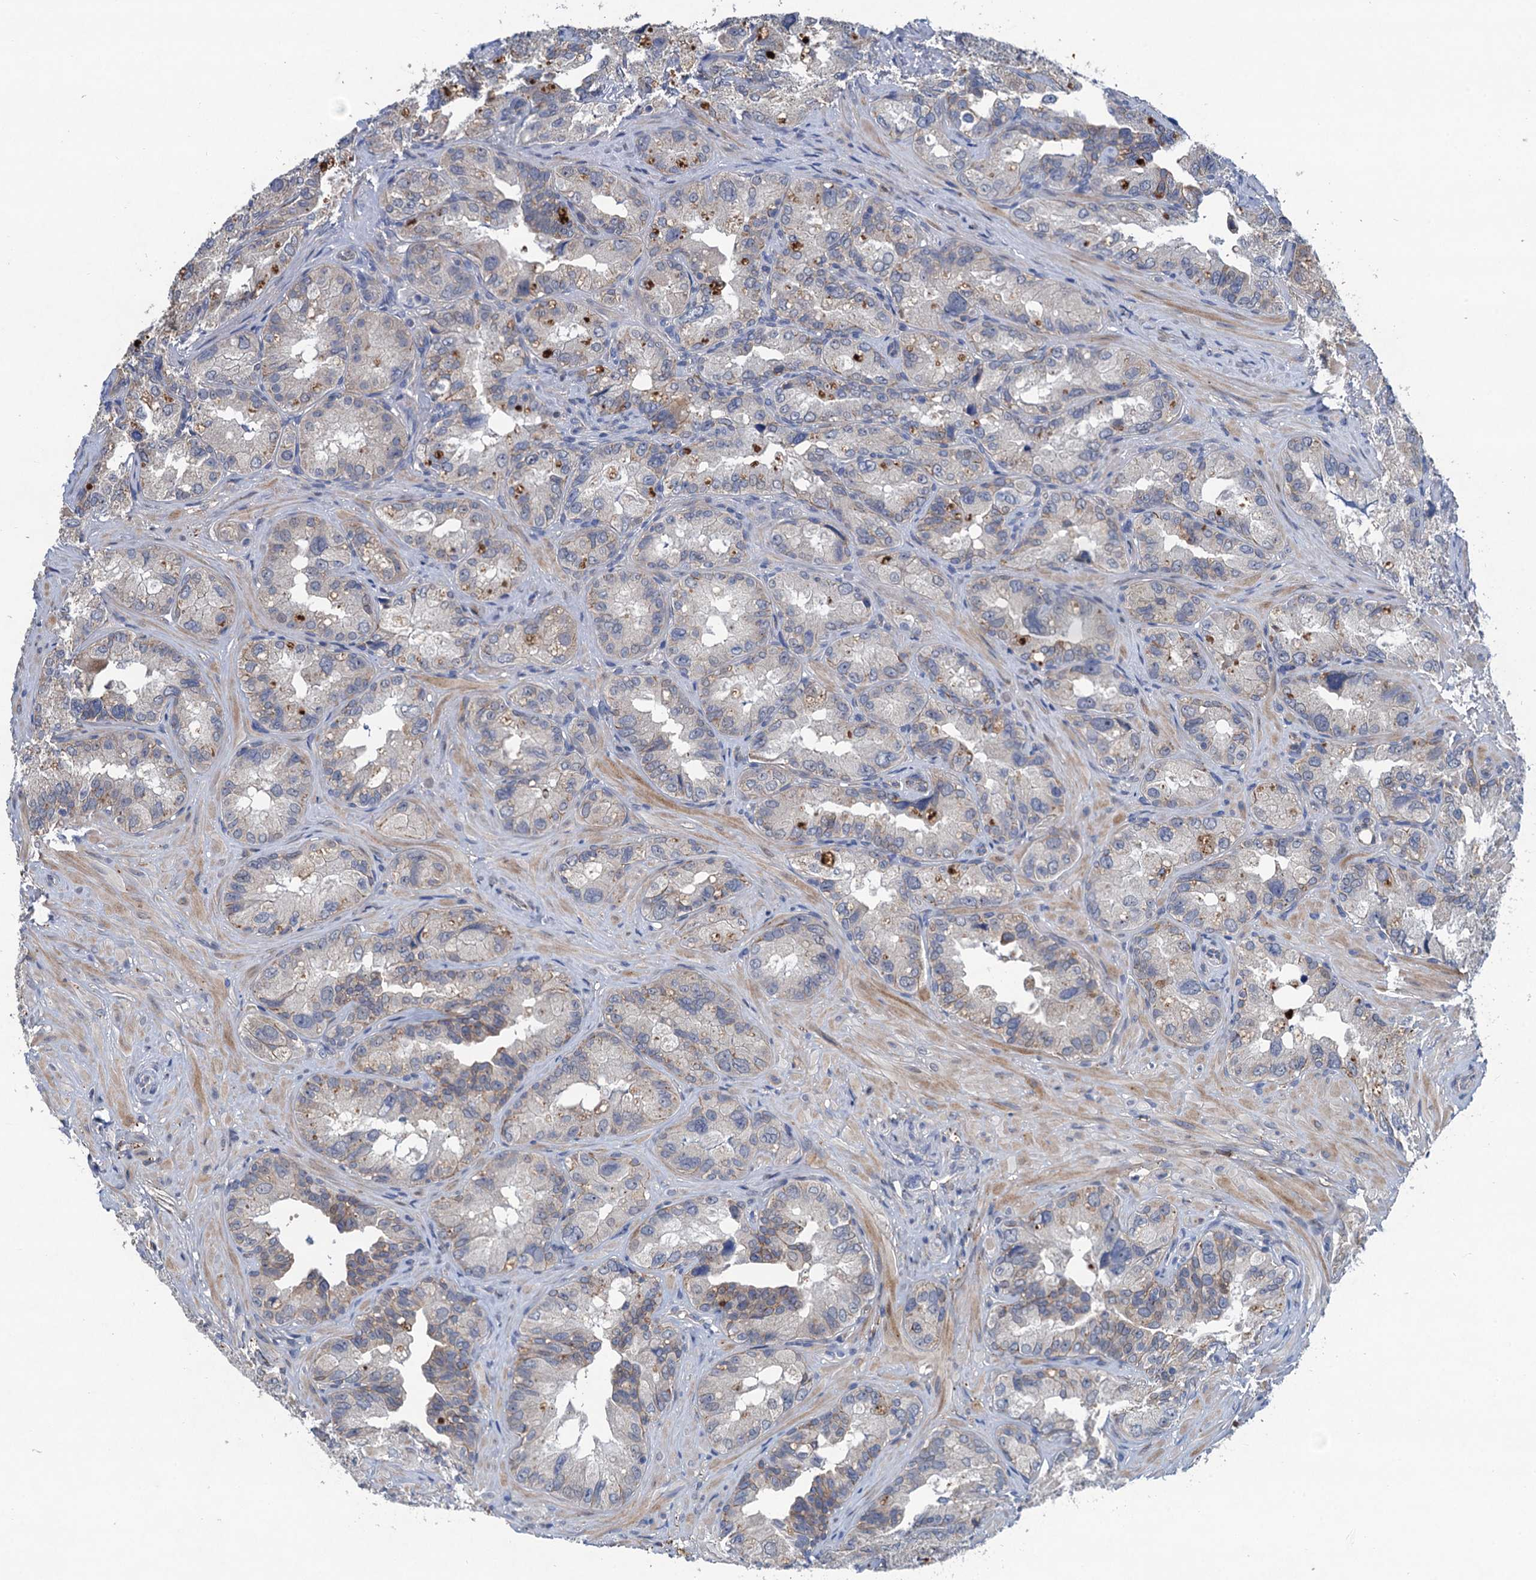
{"staining": {"intensity": "negative", "quantity": "none", "location": "none"}, "tissue": "seminal vesicle", "cell_type": "Glandular cells", "image_type": "normal", "snomed": [{"axis": "morphology", "description": "Normal tissue, NOS"}, {"axis": "topography", "description": "Seminal veicle"}, {"axis": "topography", "description": "Peripheral nerve tissue"}], "caption": "Protein analysis of benign seminal vesicle shows no significant staining in glandular cells. Brightfield microscopy of immunohistochemistry stained with DAB (3,3'-diaminobenzidine) (brown) and hematoxylin (blue), captured at high magnification.", "gene": "TRAF7", "patient": {"sex": "male", "age": 67}}